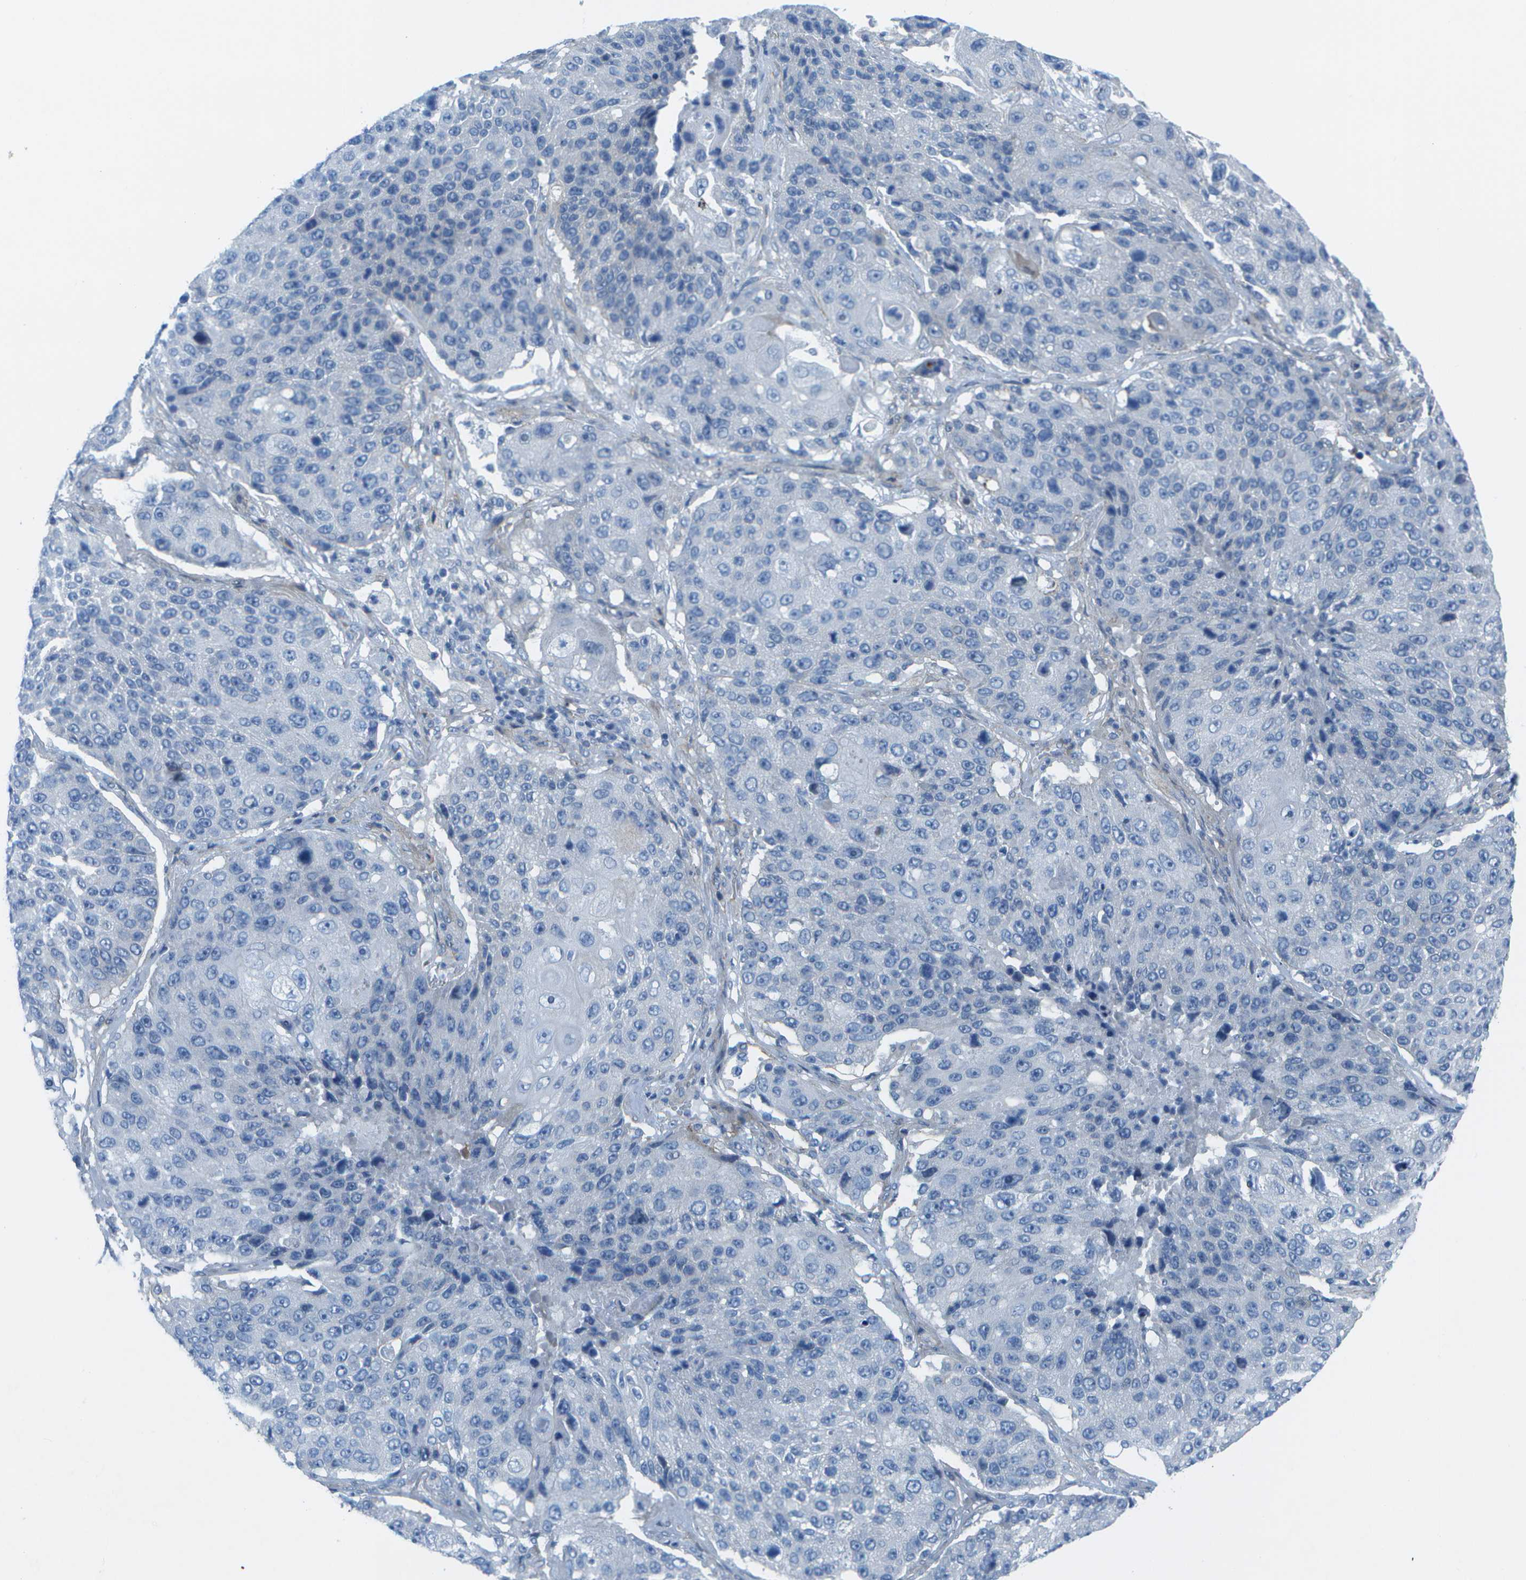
{"staining": {"intensity": "negative", "quantity": "none", "location": "none"}, "tissue": "lung cancer", "cell_type": "Tumor cells", "image_type": "cancer", "snomed": [{"axis": "morphology", "description": "Squamous cell carcinoma, NOS"}, {"axis": "topography", "description": "Lung"}], "caption": "Lung cancer (squamous cell carcinoma) stained for a protein using immunohistochemistry shows no expression tumor cells.", "gene": "SORBS3", "patient": {"sex": "male", "age": 61}}